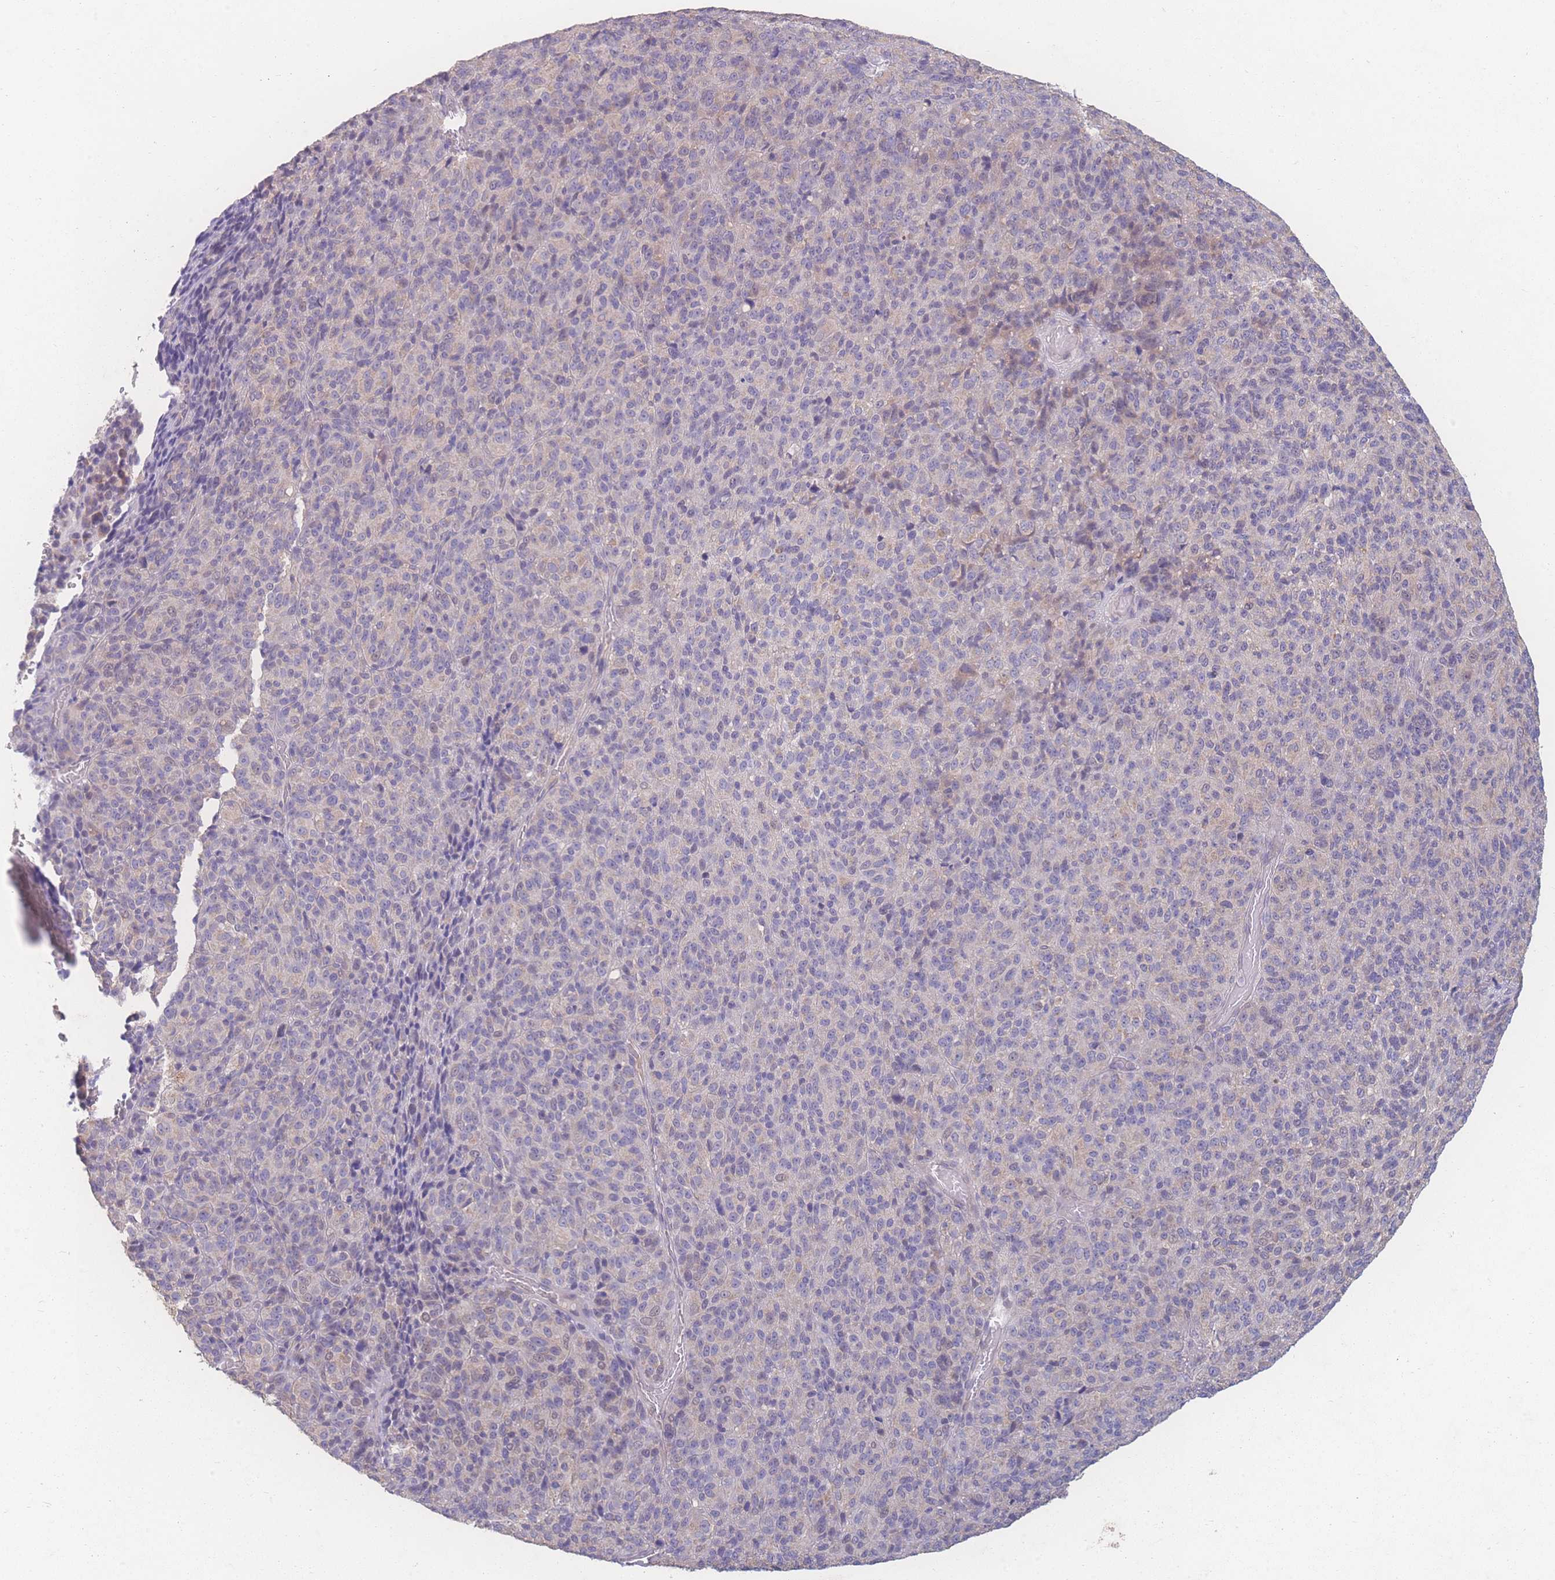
{"staining": {"intensity": "negative", "quantity": "none", "location": "none"}, "tissue": "melanoma", "cell_type": "Tumor cells", "image_type": "cancer", "snomed": [{"axis": "morphology", "description": "Malignant melanoma, Metastatic site"}, {"axis": "topography", "description": "Brain"}], "caption": "This is a image of IHC staining of melanoma, which shows no expression in tumor cells. (DAB IHC with hematoxylin counter stain).", "gene": "GIPR", "patient": {"sex": "female", "age": 56}}